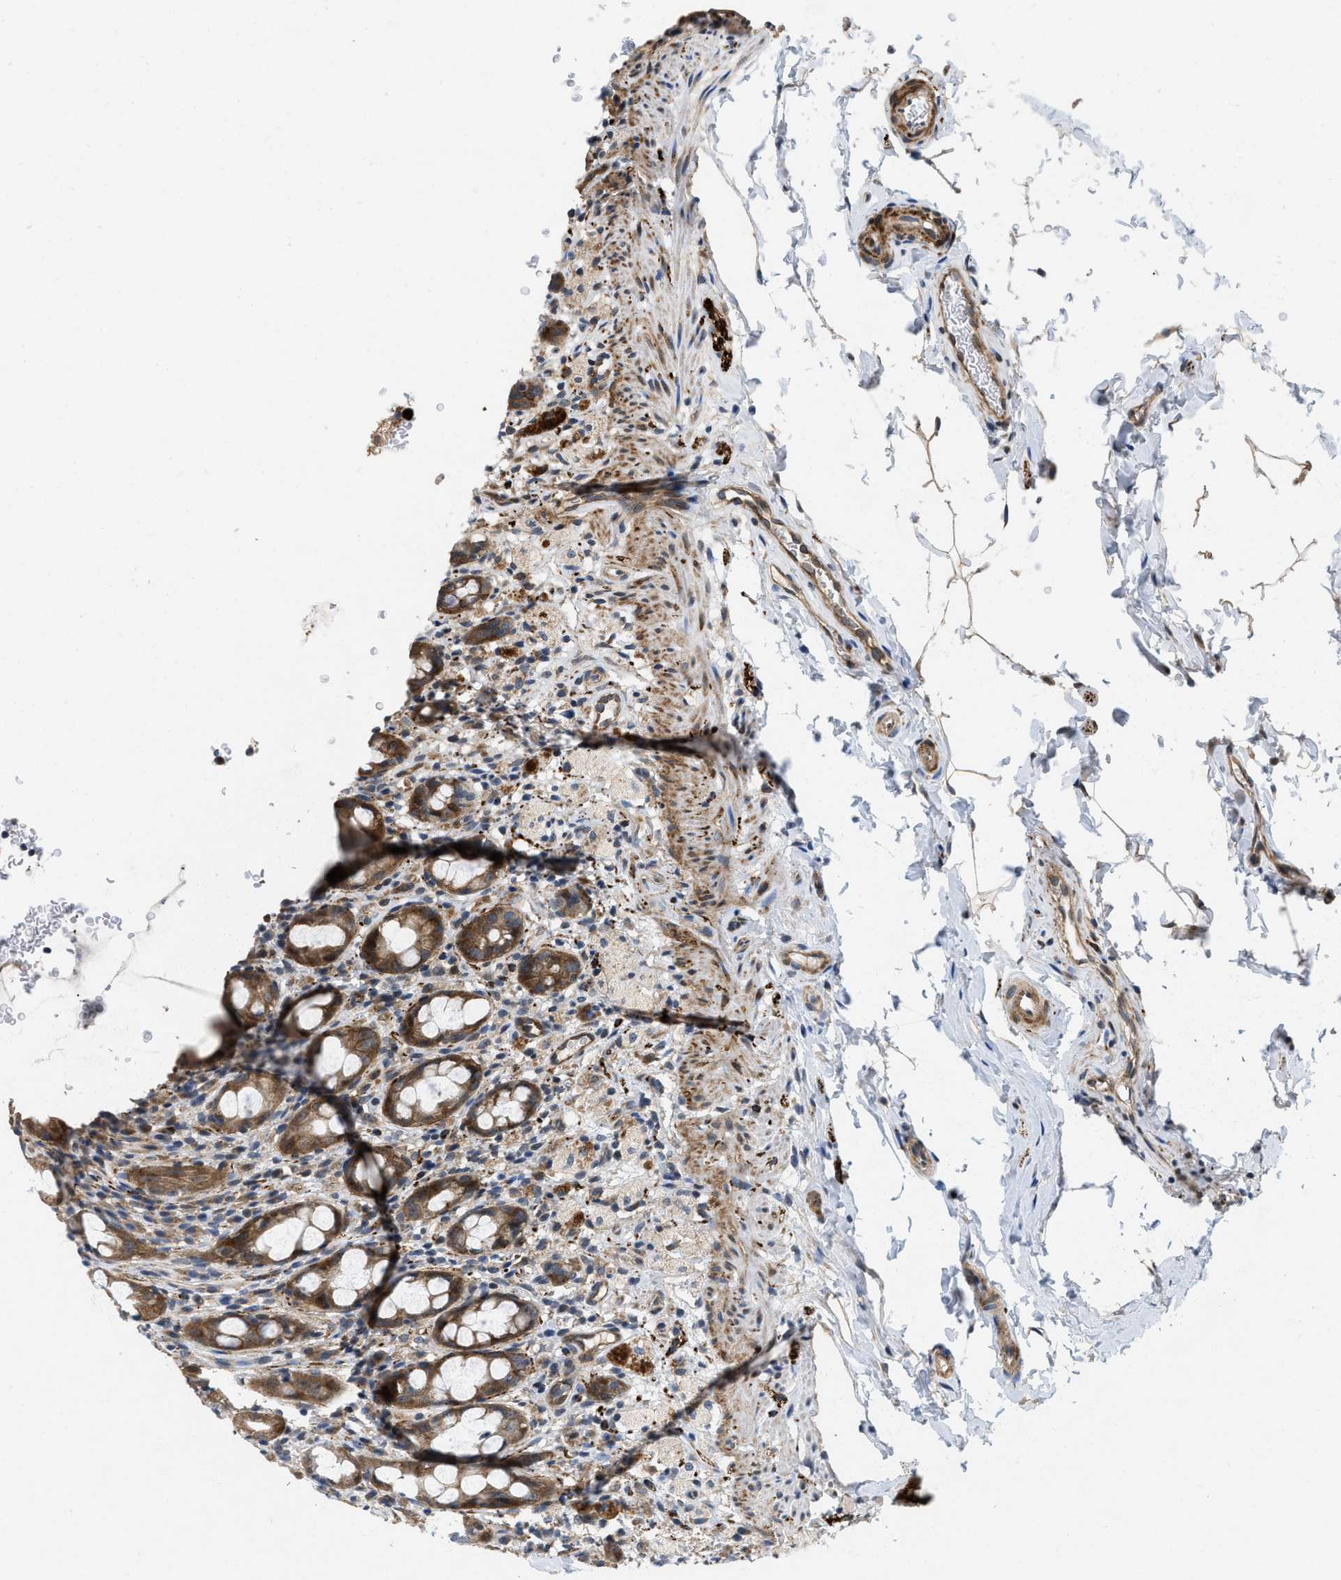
{"staining": {"intensity": "moderate", "quantity": ">75%", "location": "cytoplasmic/membranous"}, "tissue": "rectum", "cell_type": "Glandular cells", "image_type": "normal", "snomed": [{"axis": "morphology", "description": "Normal tissue, NOS"}, {"axis": "topography", "description": "Rectum"}], "caption": "Moderate cytoplasmic/membranous protein positivity is seen in approximately >75% of glandular cells in rectum. The protein is stained brown, and the nuclei are stained in blue (DAB (3,3'-diaminobenzidine) IHC with brightfield microscopy, high magnification).", "gene": "ZNF599", "patient": {"sex": "male", "age": 44}}